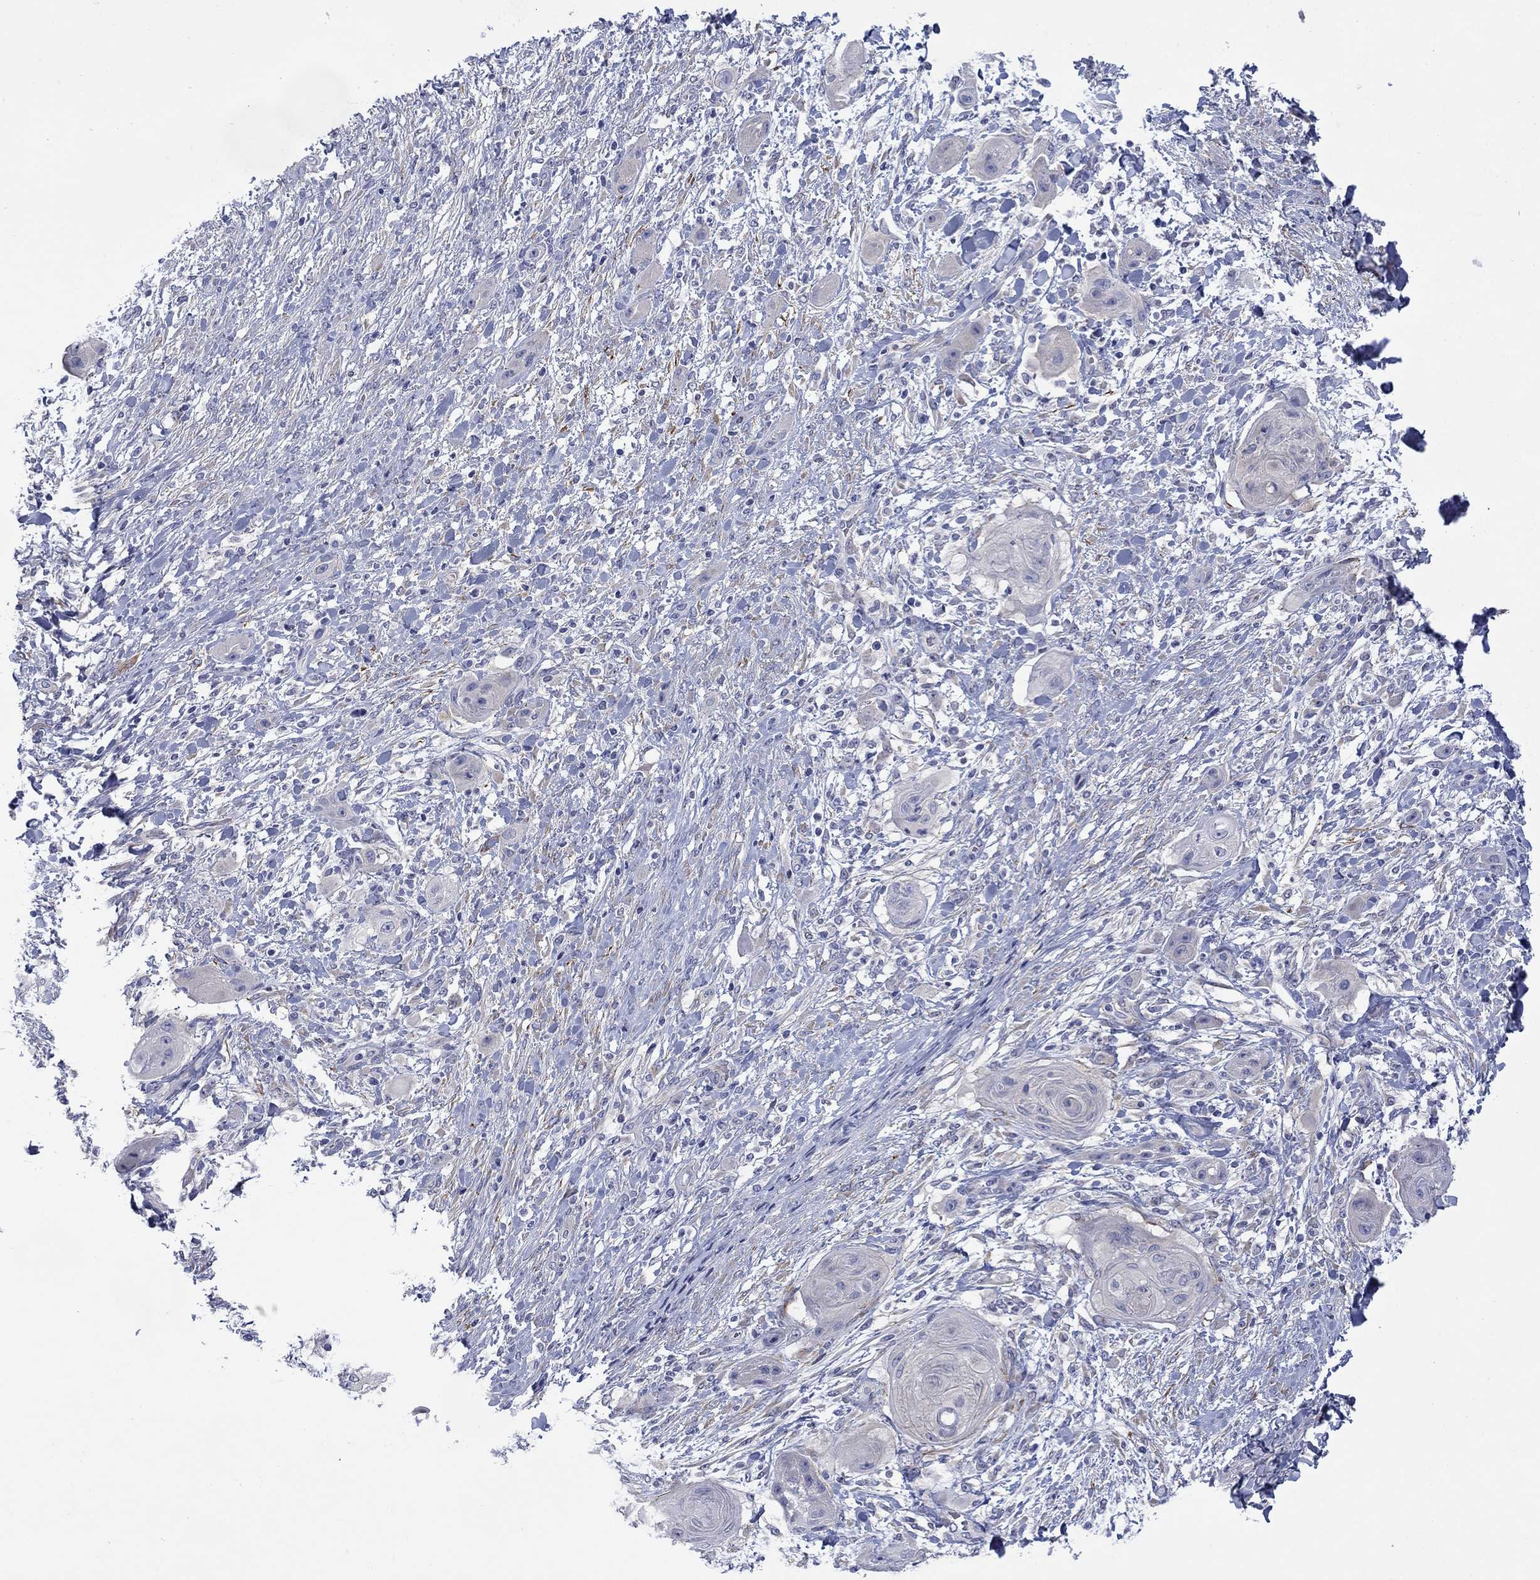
{"staining": {"intensity": "negative", "quantity": "none", "location": "none"}, "tissue": "skin cancer", "cell_type": "Tumor cells", "image_type": "cancer", "snomed": [{"axis": "morphology", "description": "Squamous cell carcinoma, NOS"}, {"axis": "topography", "description": "Skin"}], "caption": "Histopathology image shows no protein staining in tumor cells of squamous cell carcinoma (skin) tissue.", "gene": "PTPRZ1", "patient": {"sex": "male", "age": 62}}